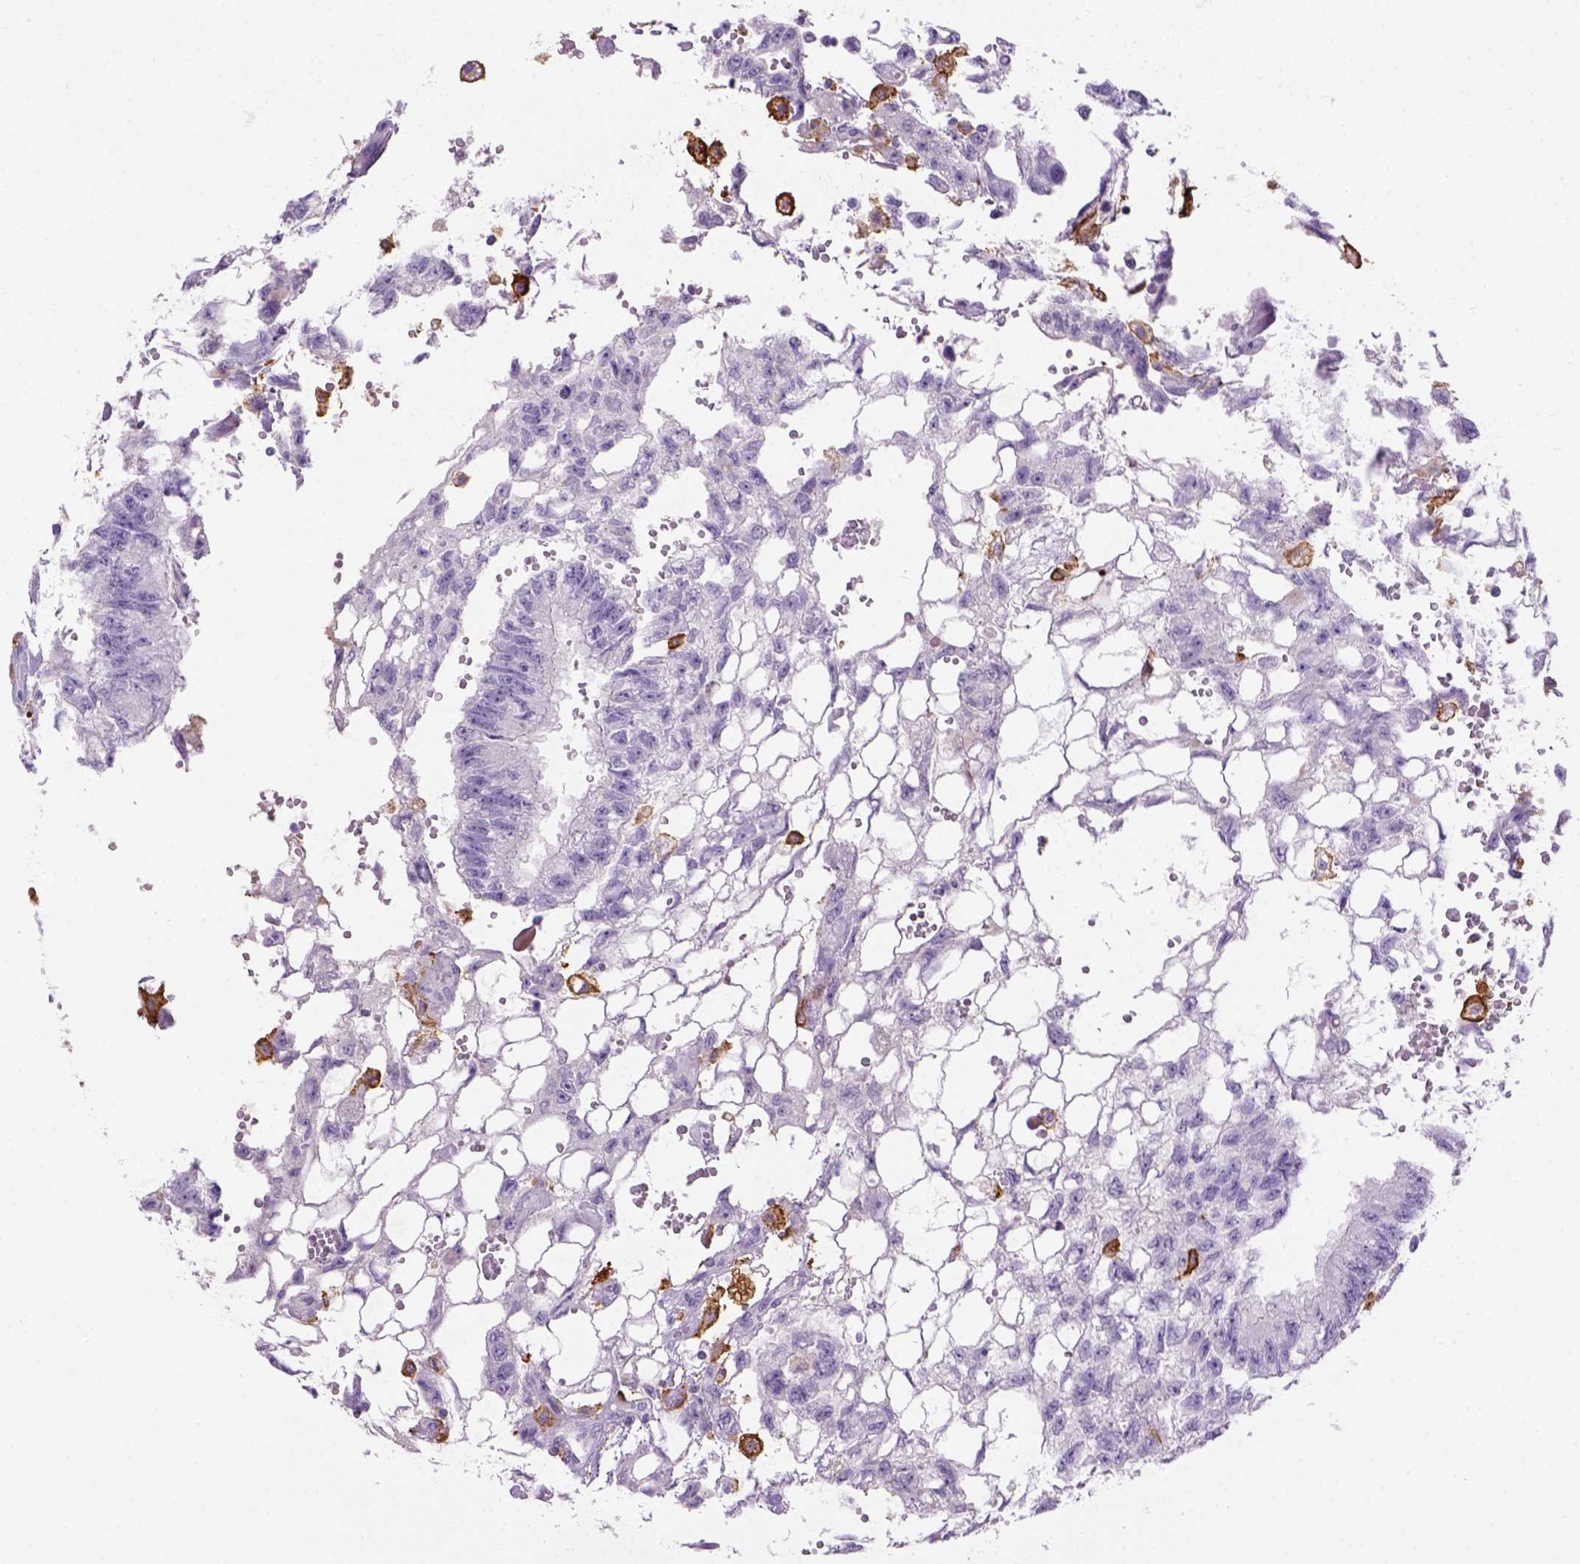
{"staining": {"intensity": "negative", "quantity": "none", "location": "none"}, "tissue": "testis cancer", "cell_type": "Tumor cells", "image_type": "cancer", "snomed": [{"axis": "morphology", "description": "Carcinoma, Embryonal, NOS"}, {"axis": "topography", "description": "Testis"}], "caption": "IHC histopathology image of testis embryonal carcinoma stained for a protein (brown), which reveals no positivity in tumor cells.", "gene": "CD14", "patient": {"sex": "male", "age": 32}}